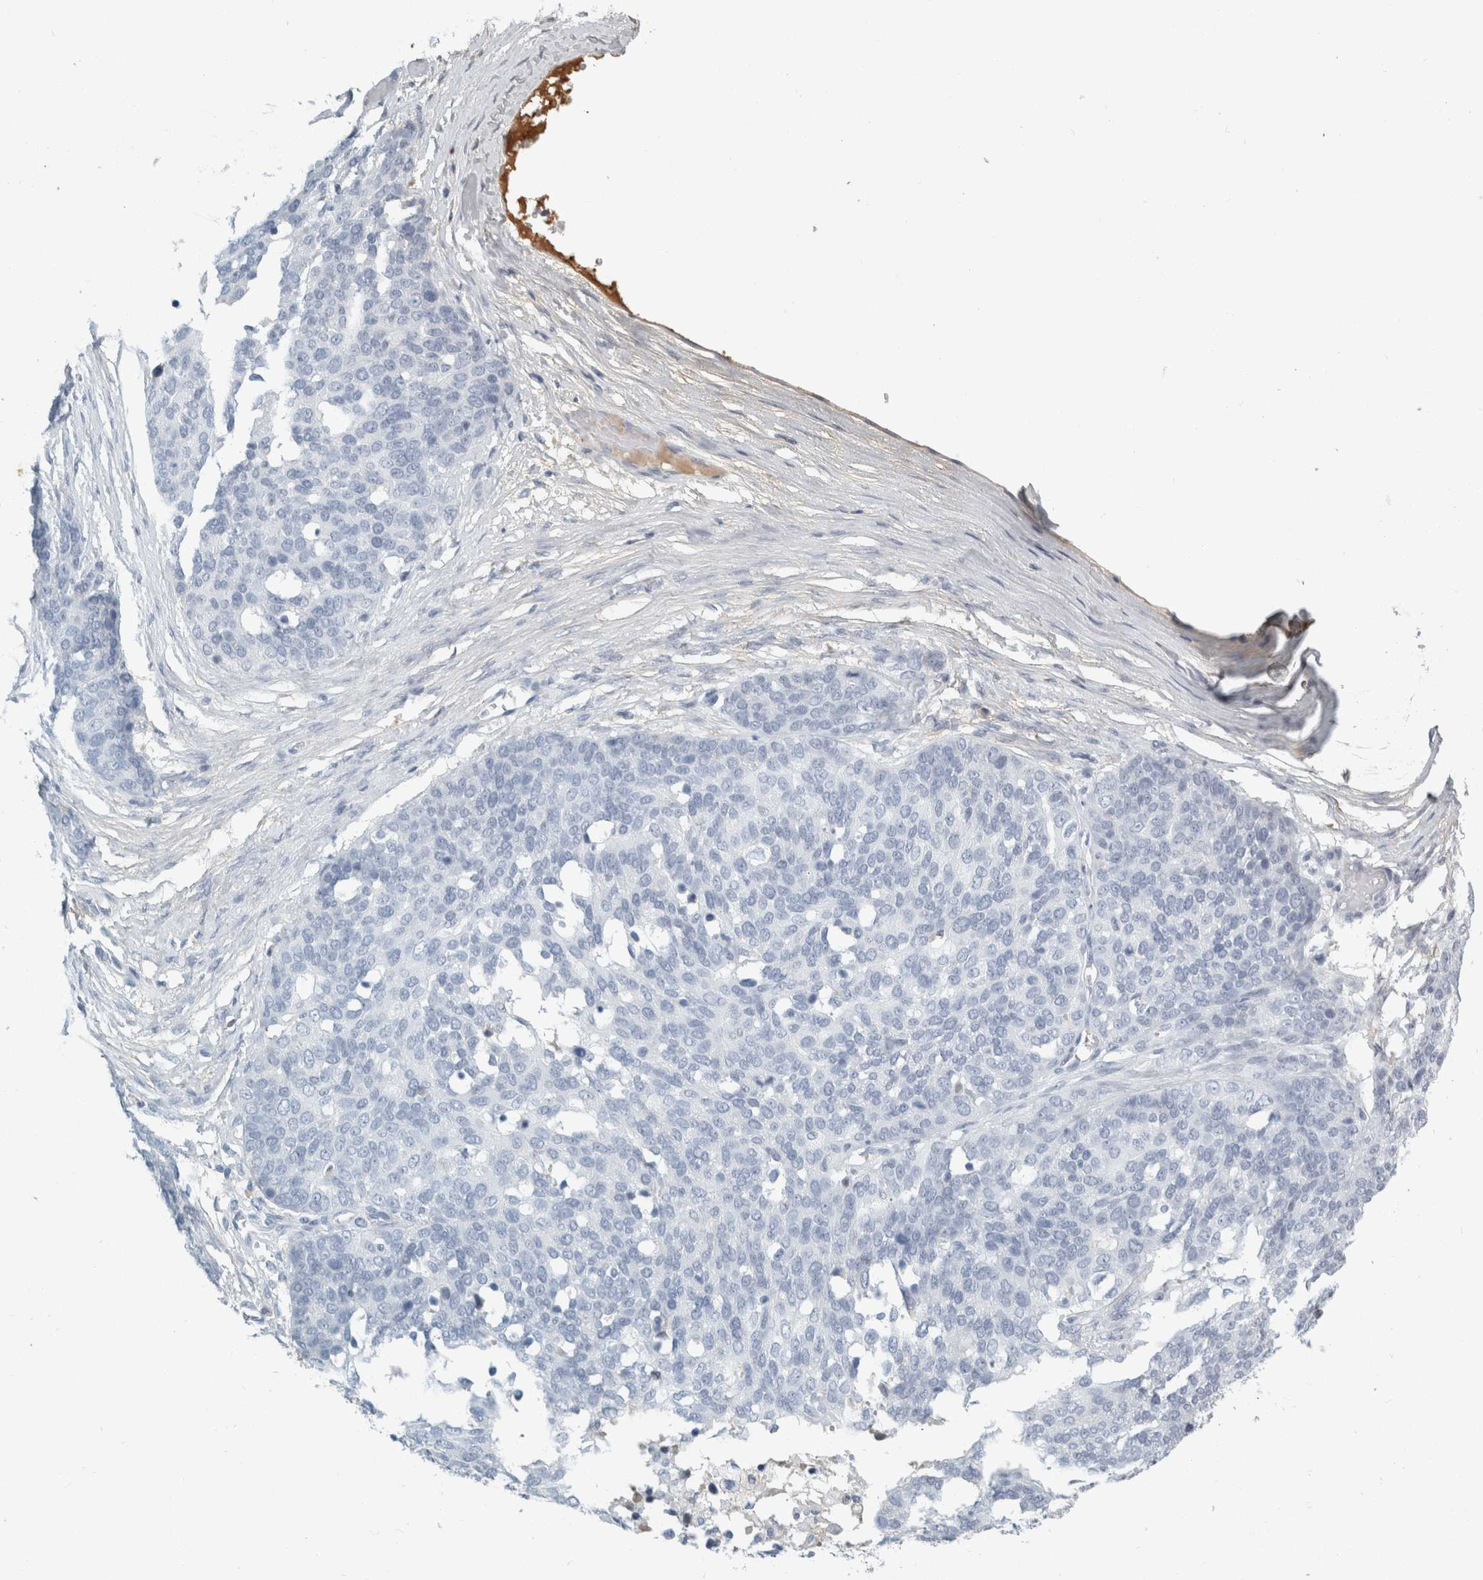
{"staining": {"intensity": "negative", "quantity": "none", "location": "none"}, "tissue": "ovarian cancer", "cell_type": "Tumor cells", "image_type": "cancer", "snomed": [{"axis": "morphology", "description": "Cystadenocarcinoma, serous, NOS"}, {"axis": "topography", "description": "Ovary"}], "caption": "Tumor cells show no significant protein expression in ovarian serous cystadenocarcinoma.", "gene": "TSPAN8", "patient": {"sex": "female", "age": 44}}